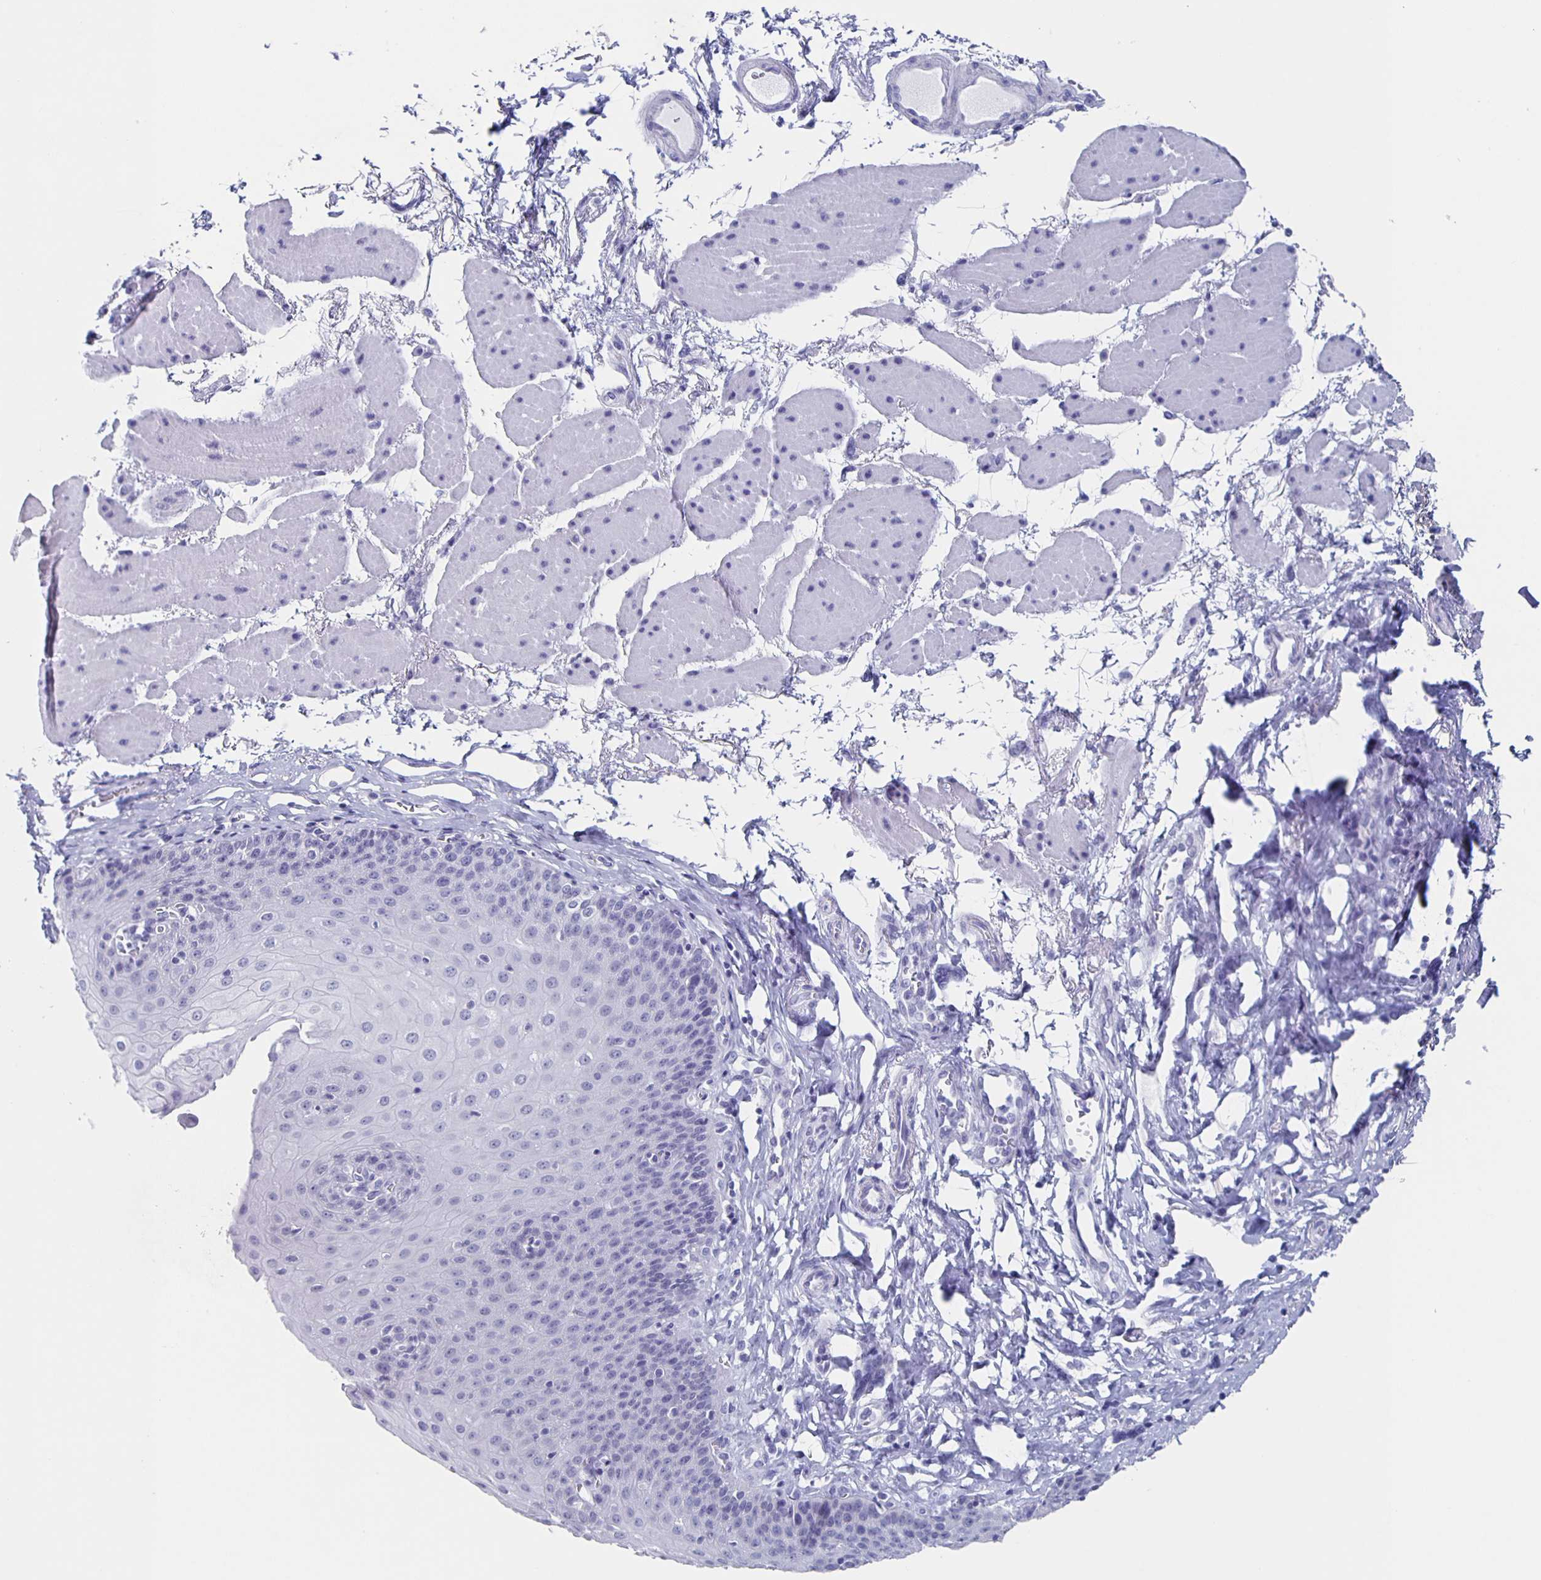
{"staining": {"intensity": "negative", "quantity": "none", "location": "none"}, "tissue": "esophagus", "cell_type": "Squamous epithelial cells", "image_type": "normal", "snomed": [{"axis": "morphology", "description": "Normal tissue, NOS"}, {"axis": "topography", "description": "Esophagus"}], "caption": "Human esophagus stained for a protein using IHC shows no positivity in squamous epithelial cells.", "gene": "SLC34A2", "patient": {"sex": "female", "age": 81}}